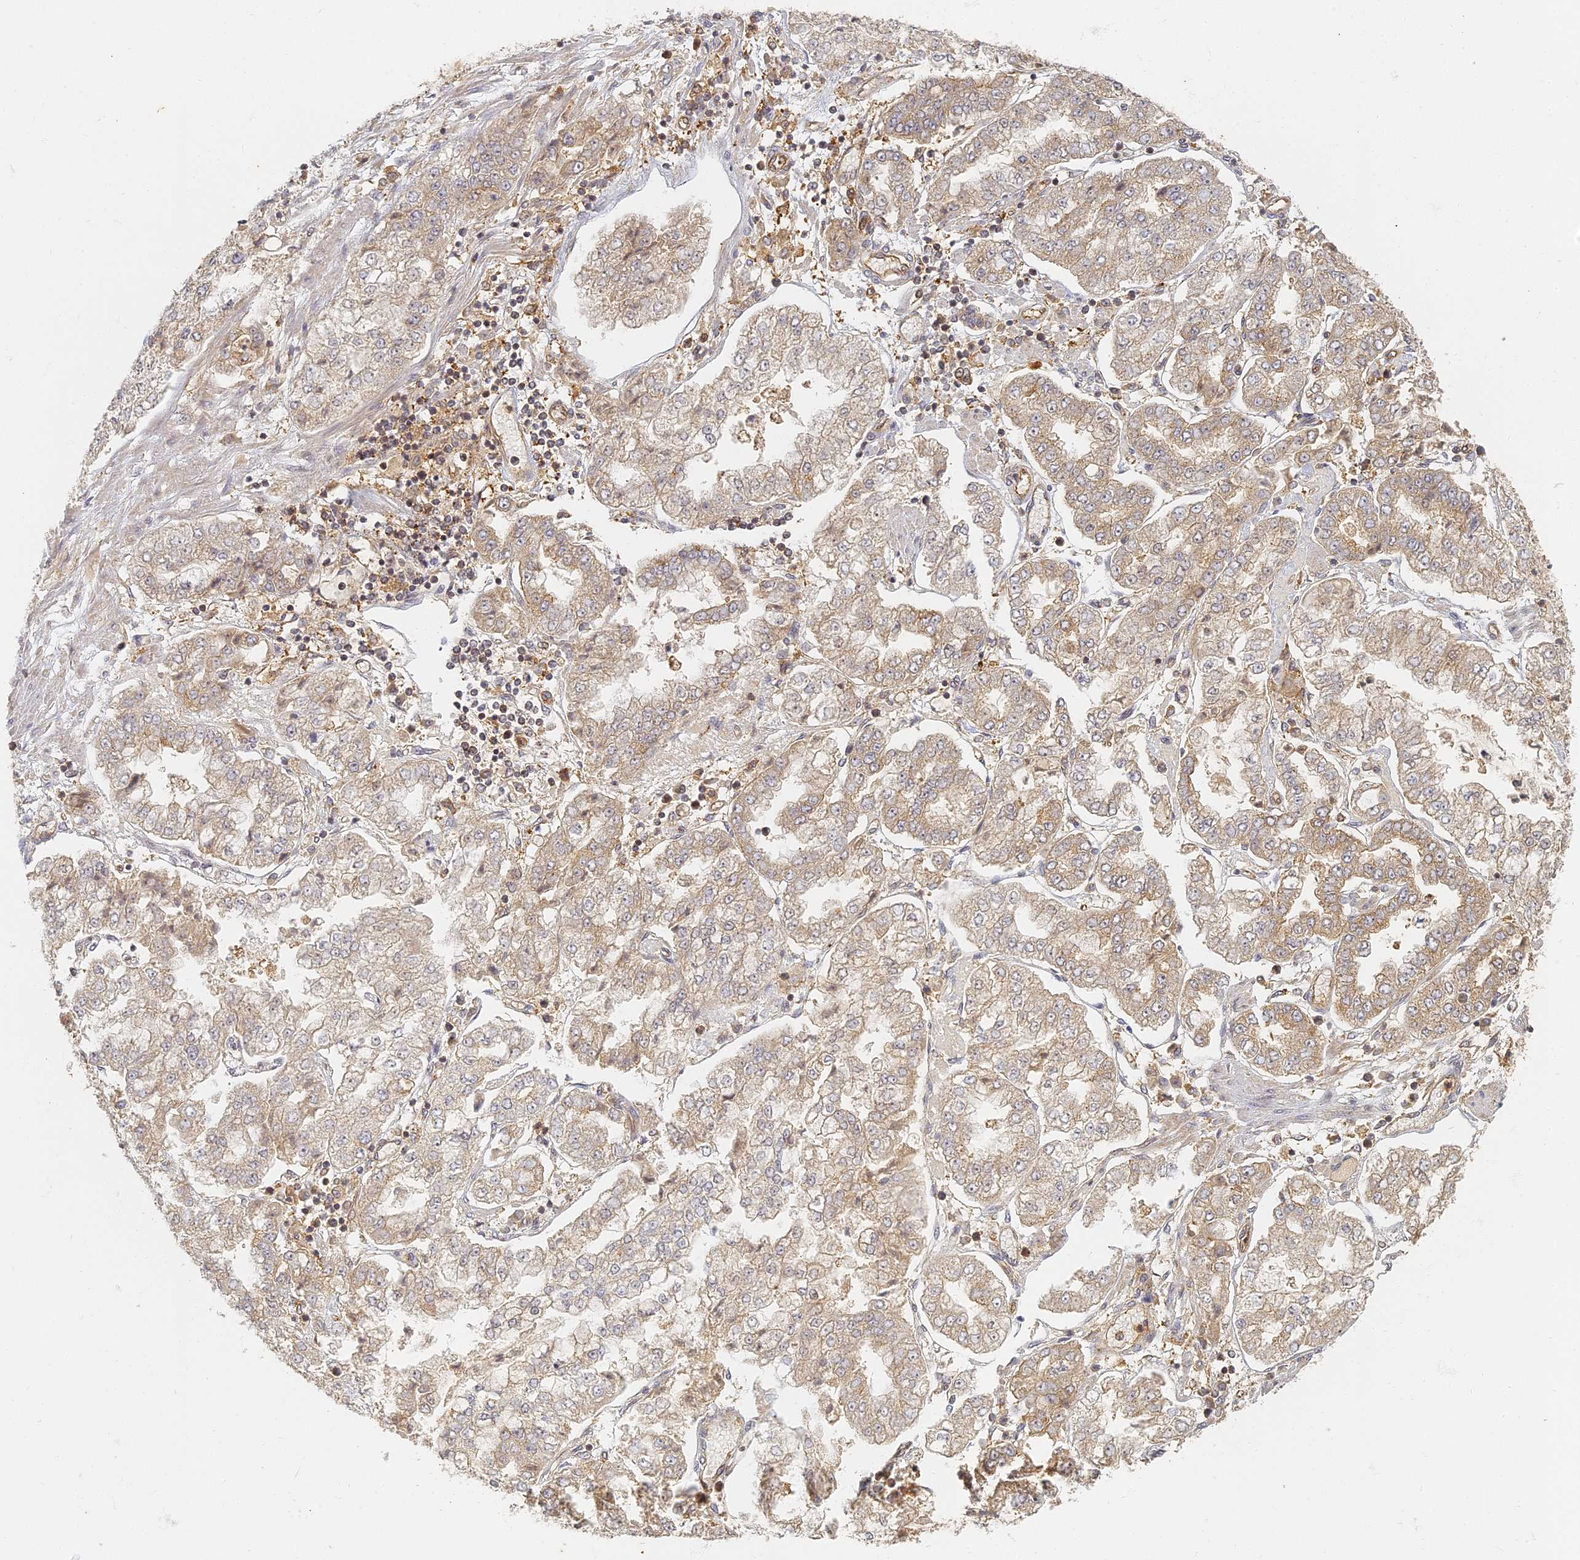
{"staining": {"intensity": "weak", "quantity": ">75%", "location": "cytoplasmic/membranous"}, "tissue": "stomach cancer", "cell_type": "Tumor cells", "image_type": "cancer", "snomed": [{"axis": "morphology", "description": "Adenocarcinoma, NOS"}, {"axis": "topography", "description": "Stomach"}], "caption": "IHC of human stomach cancer displays low levels of weak cytoplasmic/membranous expression in approximately >75% of tumor cells.", "gene": "INO80D", "patient": {"sex": "male", "age": 76}}